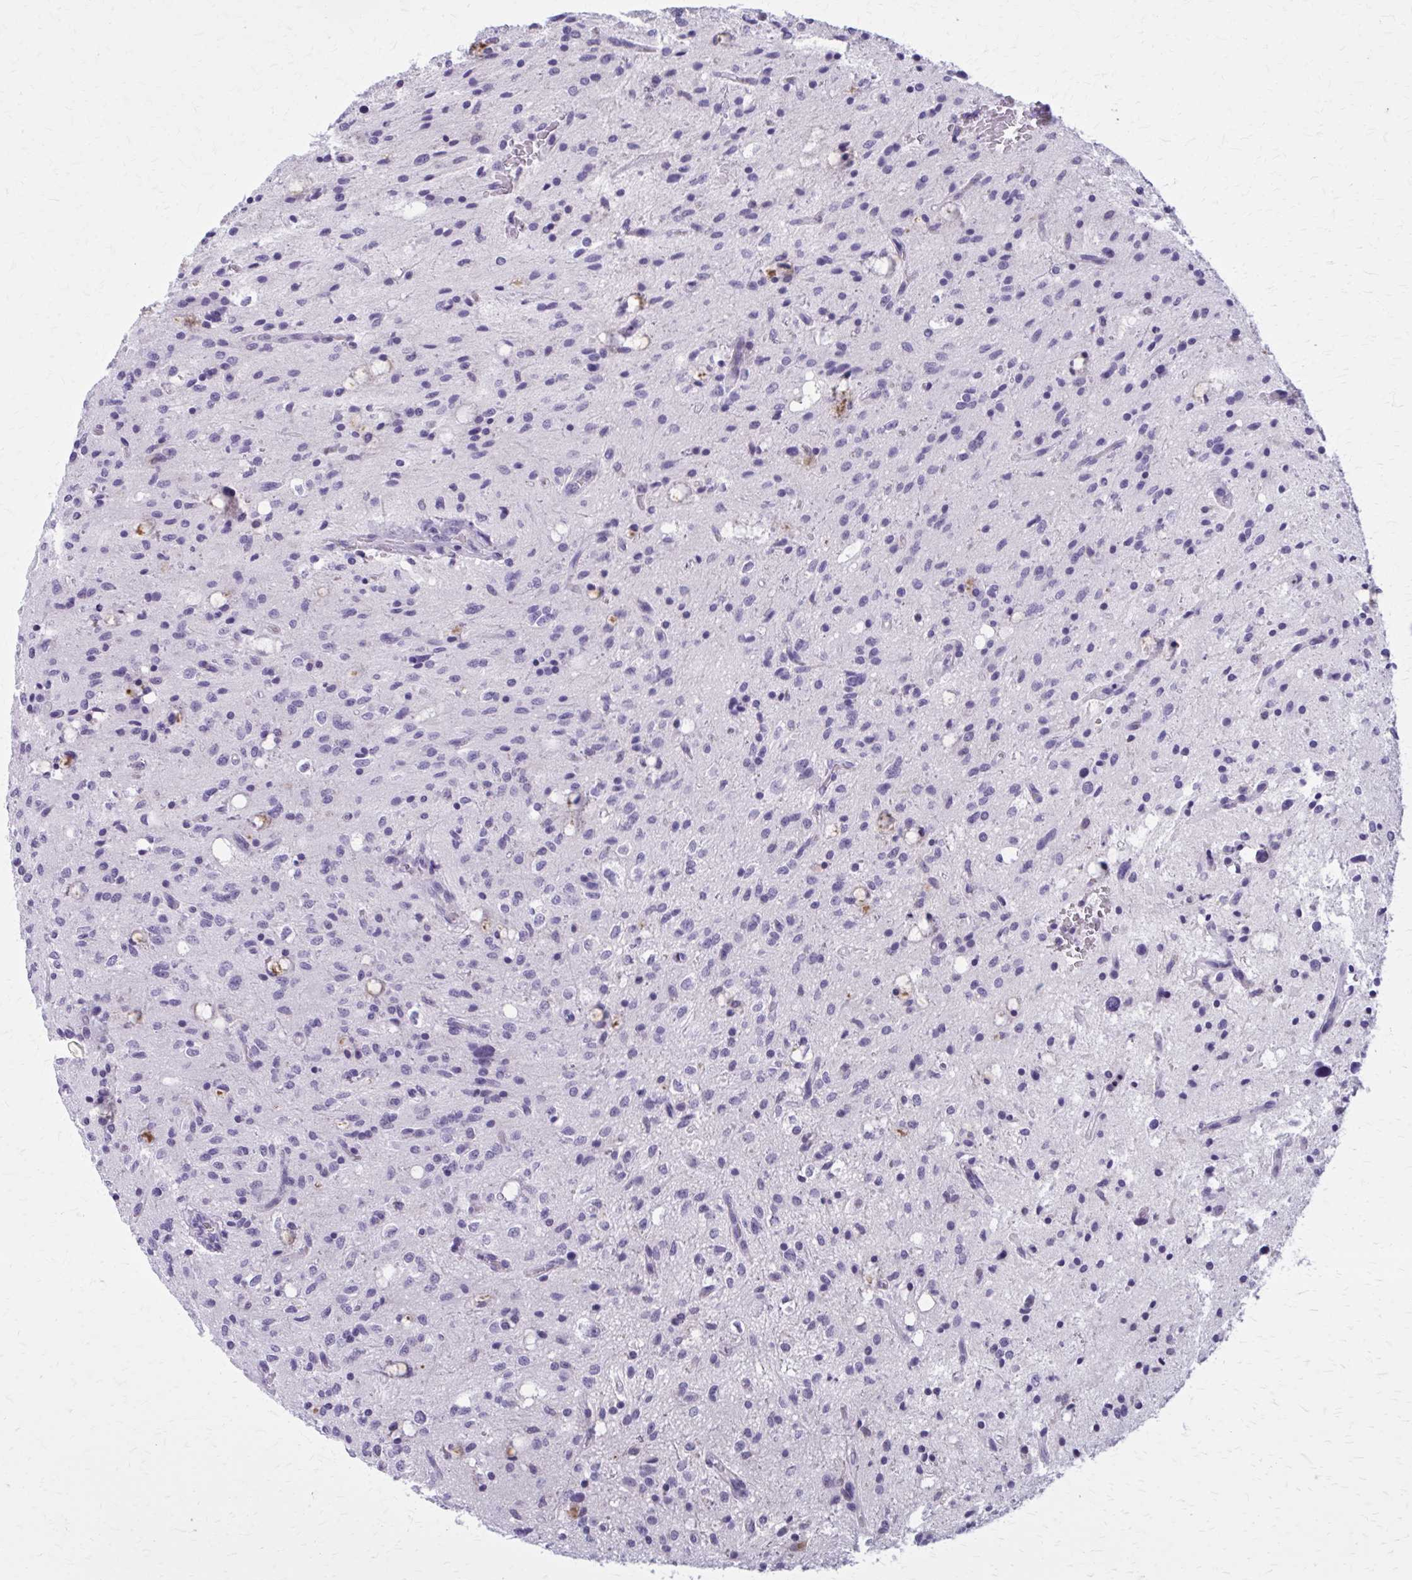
{"staining": {"intensity": "negative", "quantity": "none", "location": "none"}, "tissue": "glioma", "cell_type": "Tumor cells", "image_type": "cancer", "snomed": [{"axis": "morphology", "description": "Glioma, malignant, Low grade"}, {"axis": "topography", "description": "Brain"}], "caption": "Immunohistochemical staining of glioma shows no significant expression in tumor cells.", "gene": "OR4A47", "patient": {"sex": "female", "age": 58}}